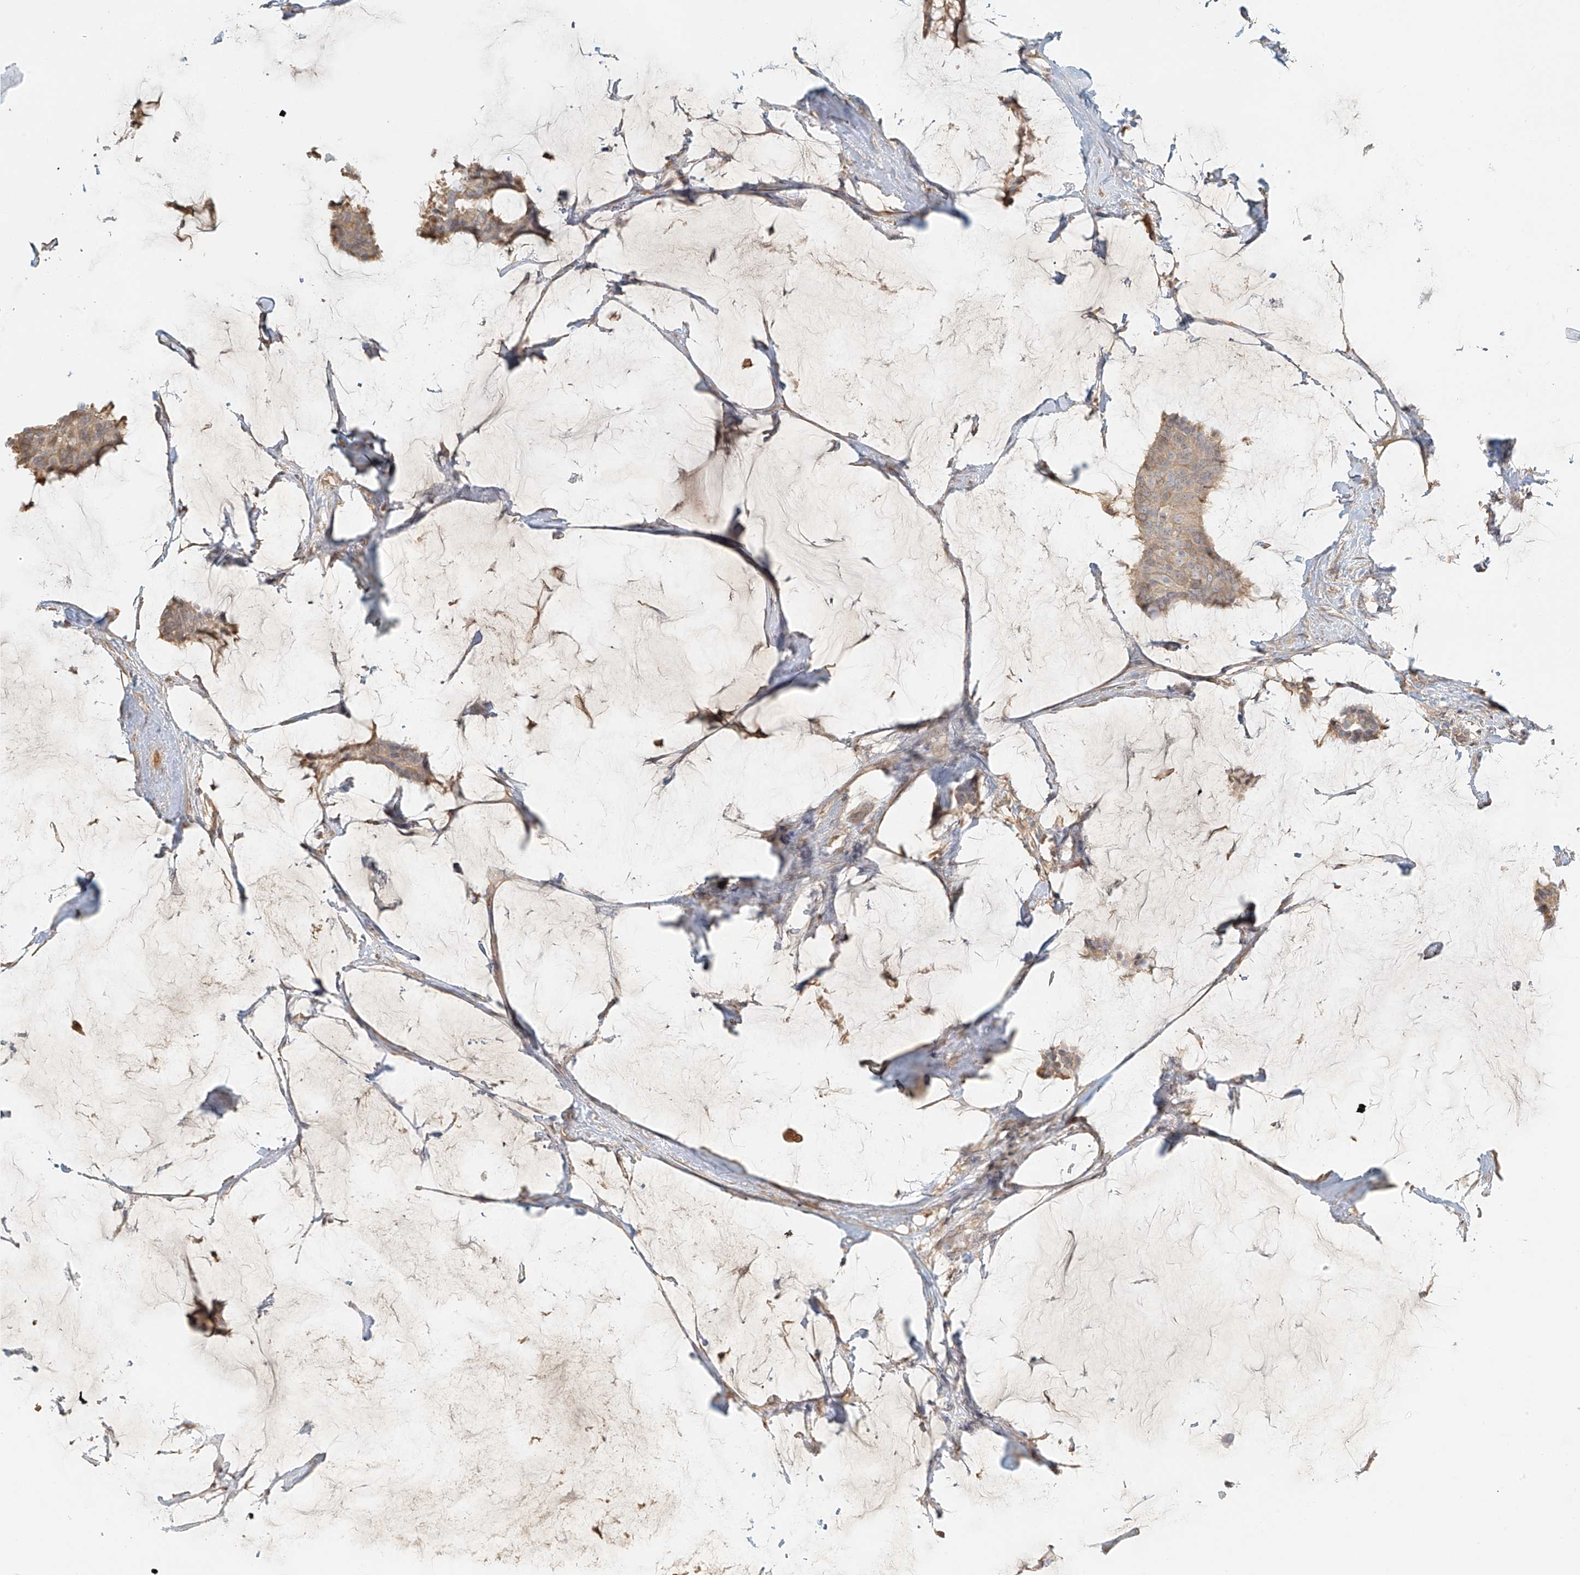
{"staining": {"intensity": "weak", "quantity": ">75%", "location": "cytoplasmic/membranous"}, "tissue": "breast cancer", "cell_type": "Tumor cells", "image_type": "cancer", "snomed": [{"axis": "morphology", "description": "Duct carcinoma"}, {"axis": "topography", "description": "Breast"}], "caption": "Tumor cells display low levels of weak cytoplasmic/membranous staining in approximately >75% of cells in breast invasive ductal carcinoma.", "gene": "UPK1B", "patient": {"sex": "female", "age": 93}}